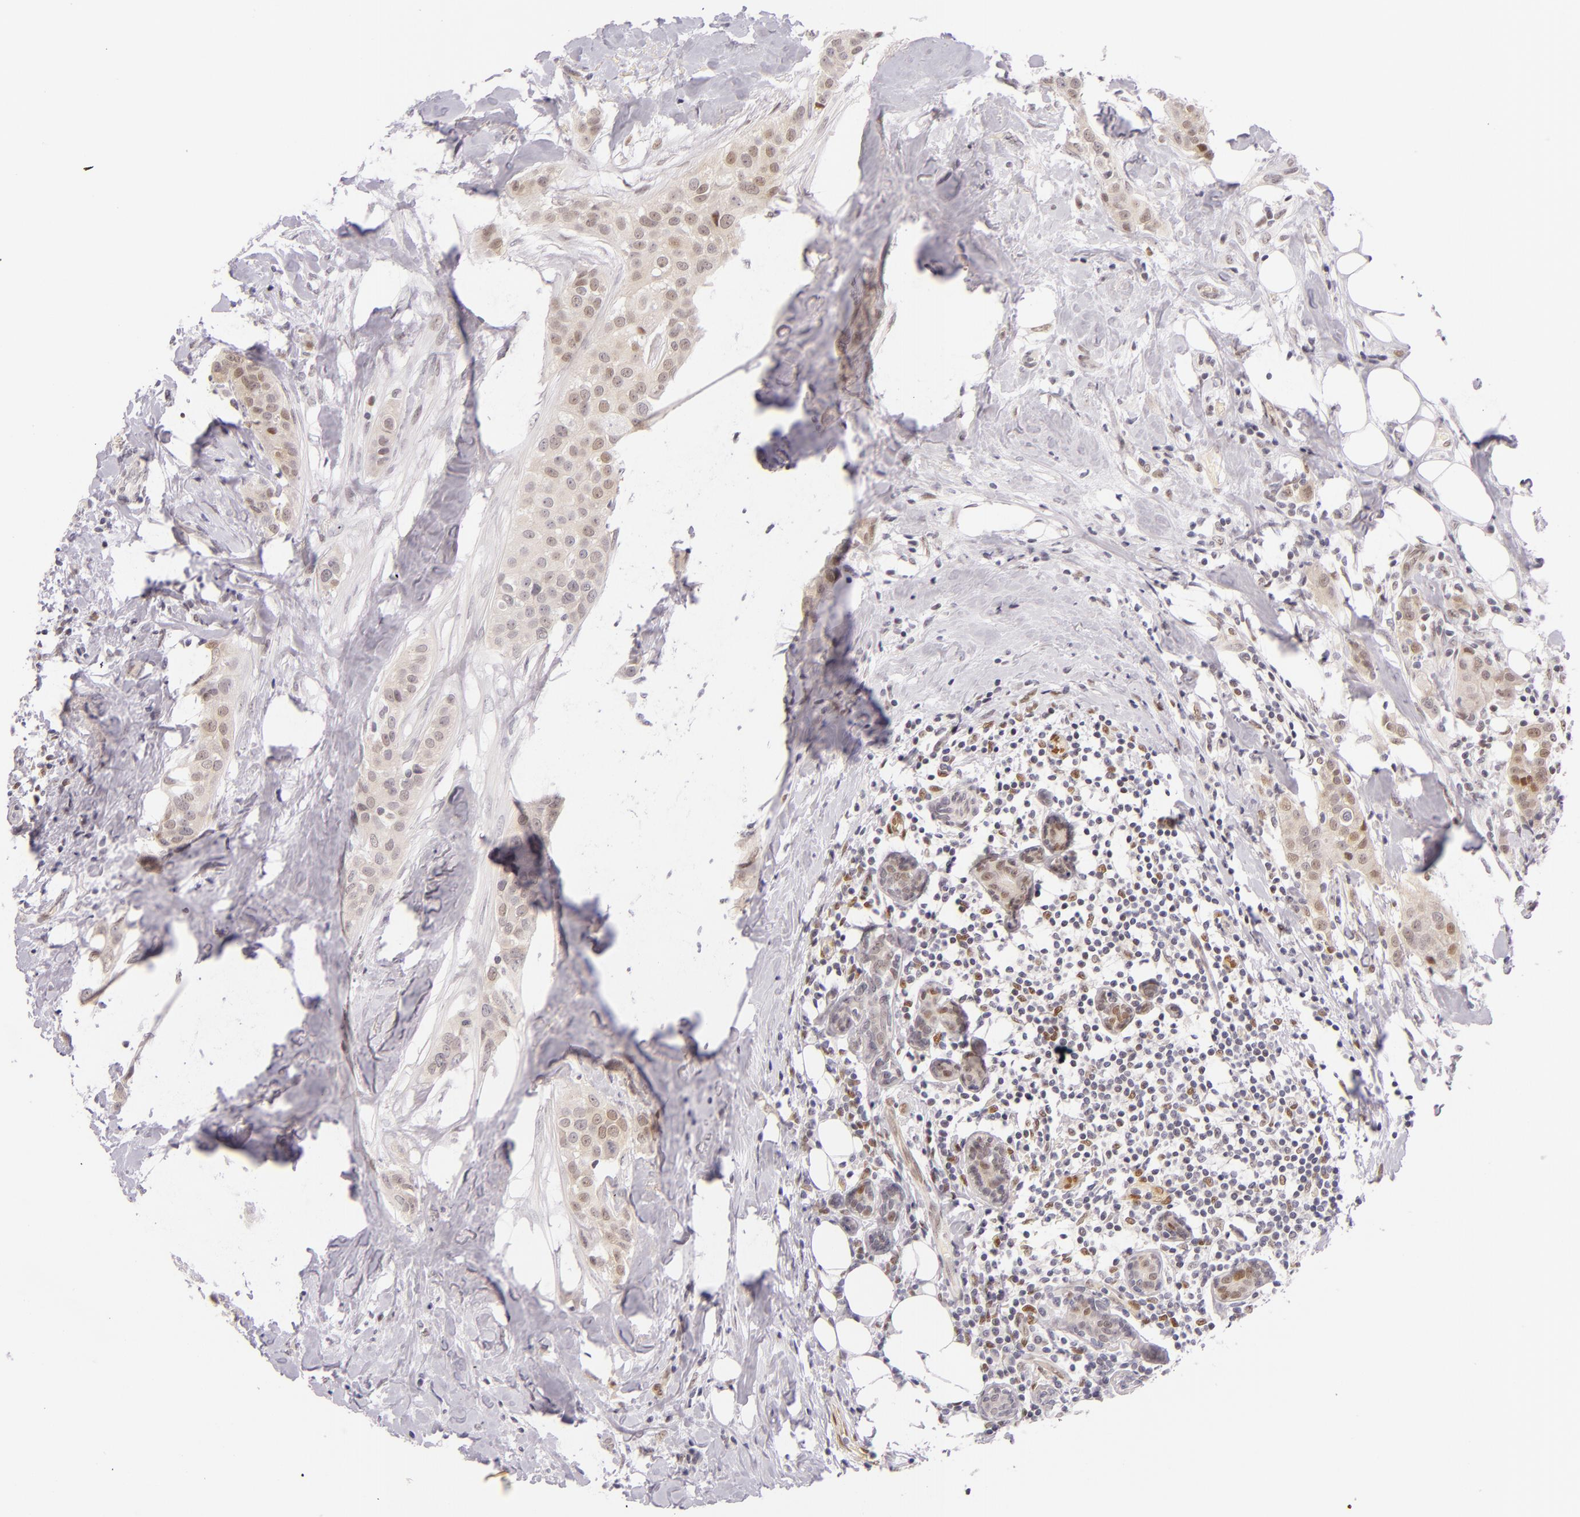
{"staining": {"intensity": "weak", "quantity": "25%-75%", "location": "cytoplasmic/membranous,nuclear"}, "tissue": "breast cancer", "cell_type": "Tumor cells", "image_type": "cancer", "snomed": [{"axis": "morphology", "description": "Duct carcinoma"}, {"axis": "topography", "description": "Breast"}], "caption": "This micrograph displays breast intraductal carcinoma stained with IHC to label a protein in brown. The cytoplasmic/membranous and nuclear of tumor cells show weak positivity for the protein. Nuclei are counter-stained blue.", "gene": "BCL3", "patient": {"sex": "female", "age": 45}}